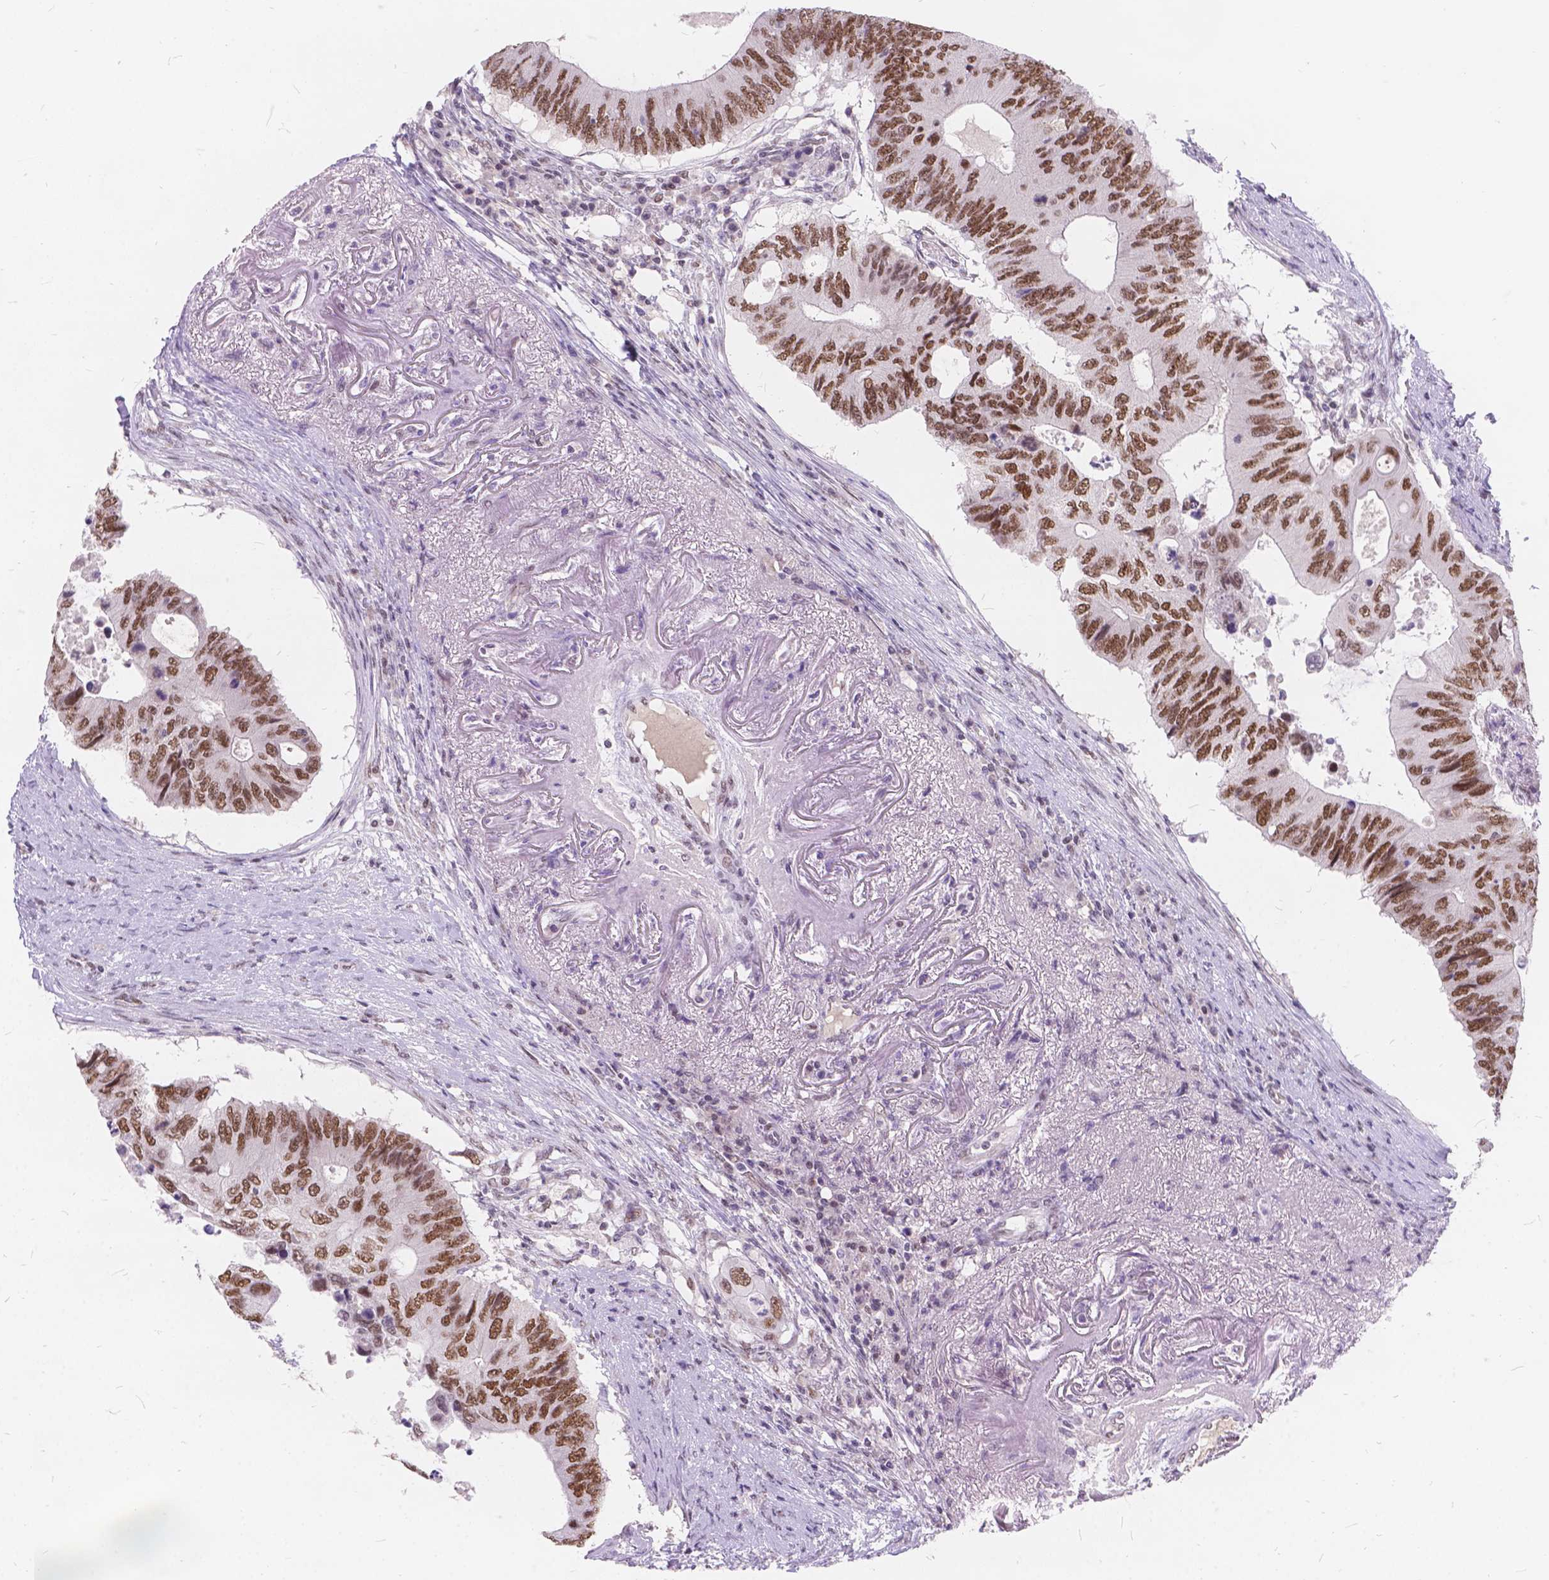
{"staining": {"intensity": "moderate", "quantity": ">75%", "location": "nuclear"}, "tissue": "colorectal cancer", "cell_type": "Tumor cells", "image_type": "cancer", "snomed": [{"axis": "morphology", "description": "Adenocarcinoma, NOS"}, {"axis": "topography", "description": "Colon"}], "caption": "Immunohistochemistry of colorectal adenocarcinoma shows medium levels of moderate nuclear expression in about >75% of tumor cells.", "gene": "FAM53A", "patient": {"sex": "male", "age": 71}}